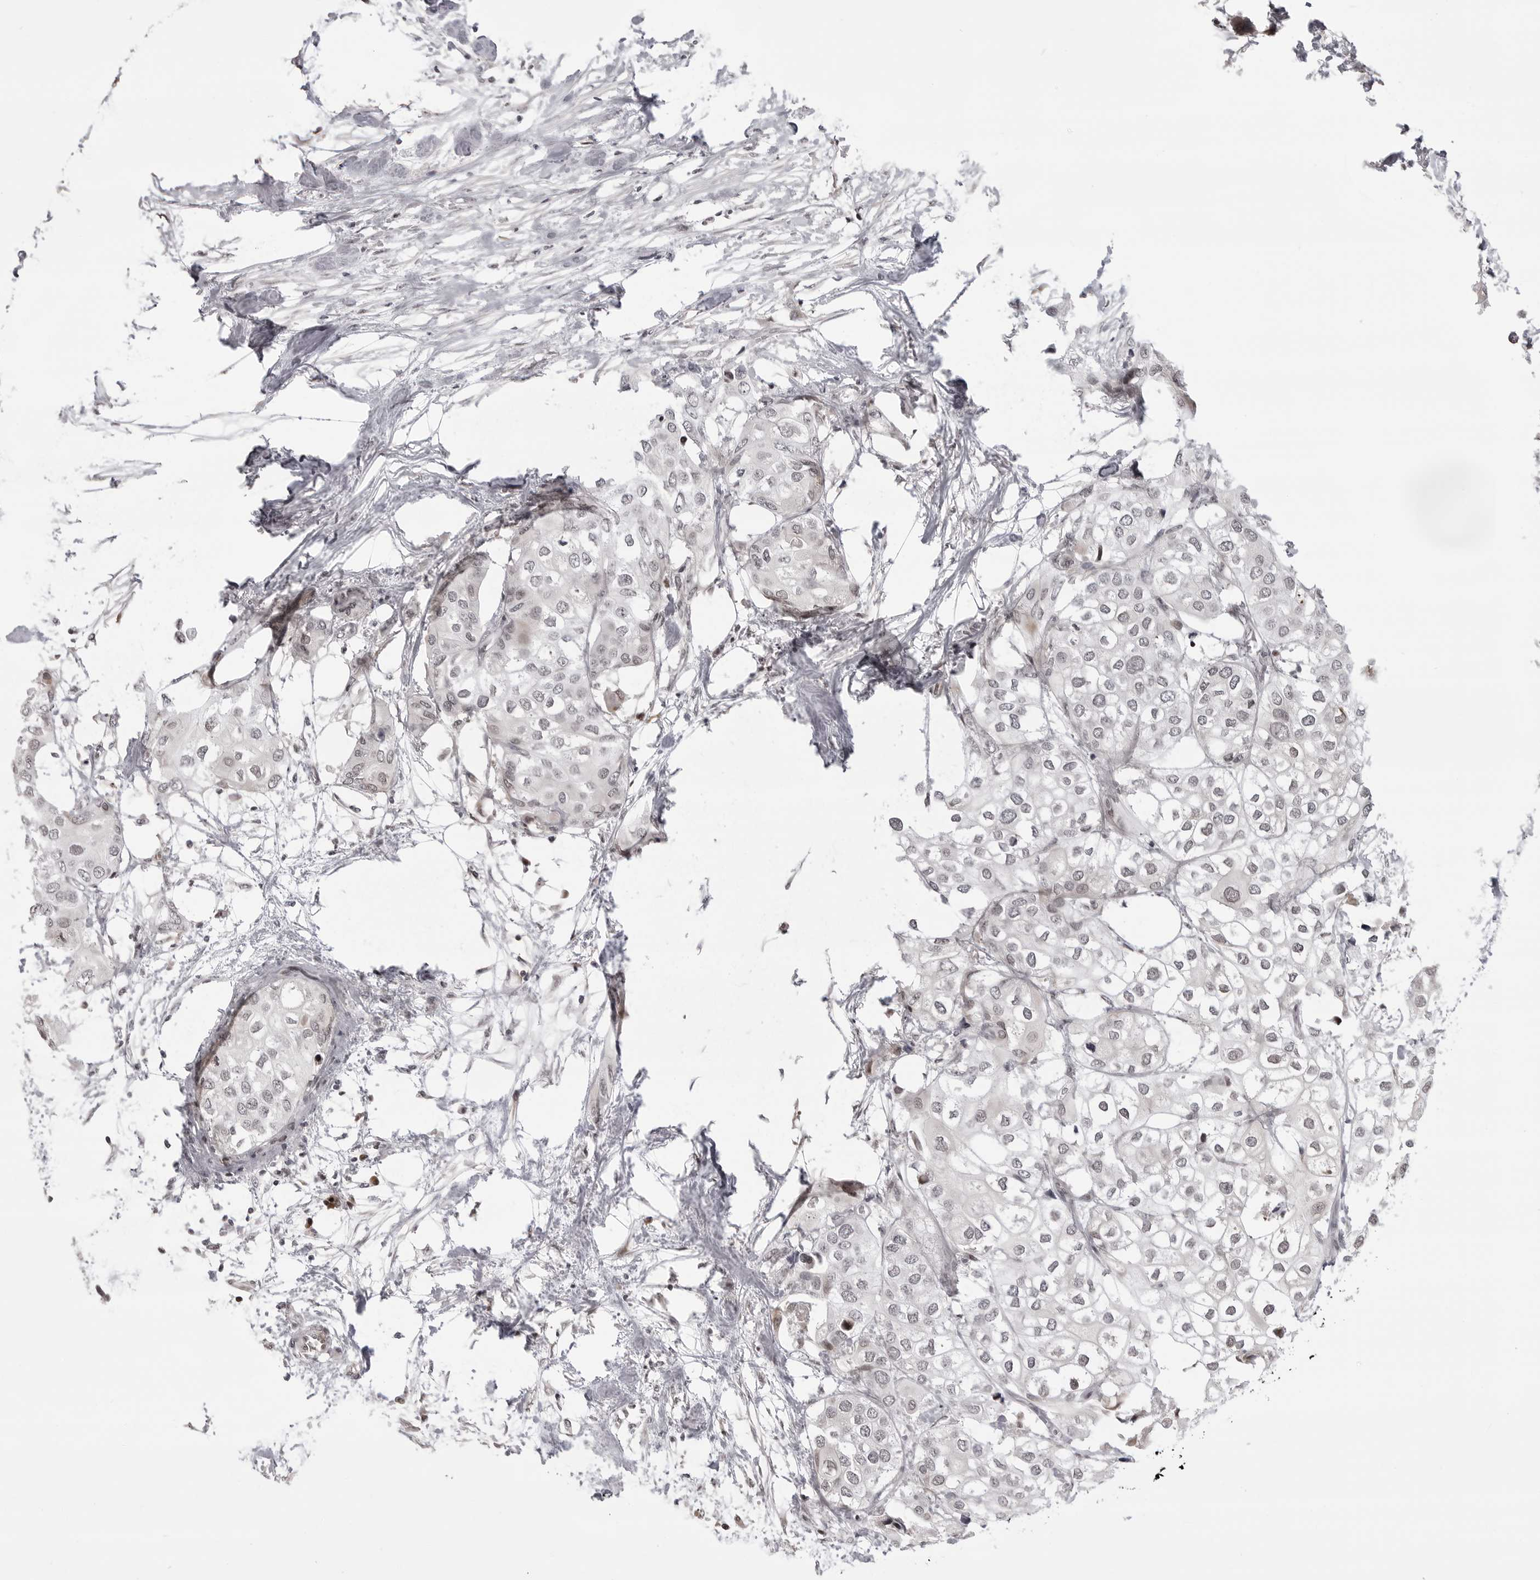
{"staining": {"intensity": "weak", "quantity": "<25%", "location": "nuclear"}, "tissue": "urothelial cancer", "cell_type": "Tumor cells", "image_type": "cancer", "snomed": [{"axis": "morphology", "description": "Urothelial carcinoma, High grade"}, {"axis": "topography", "description": "Urinary bladder"}], "caption": "This is an immunohistochemistry micrograph of human high-grade urothelial carcinoma. There is no expression in tumor cells.", "gene": "PHF3", "patient": {"sex": "male", "age": 64}}